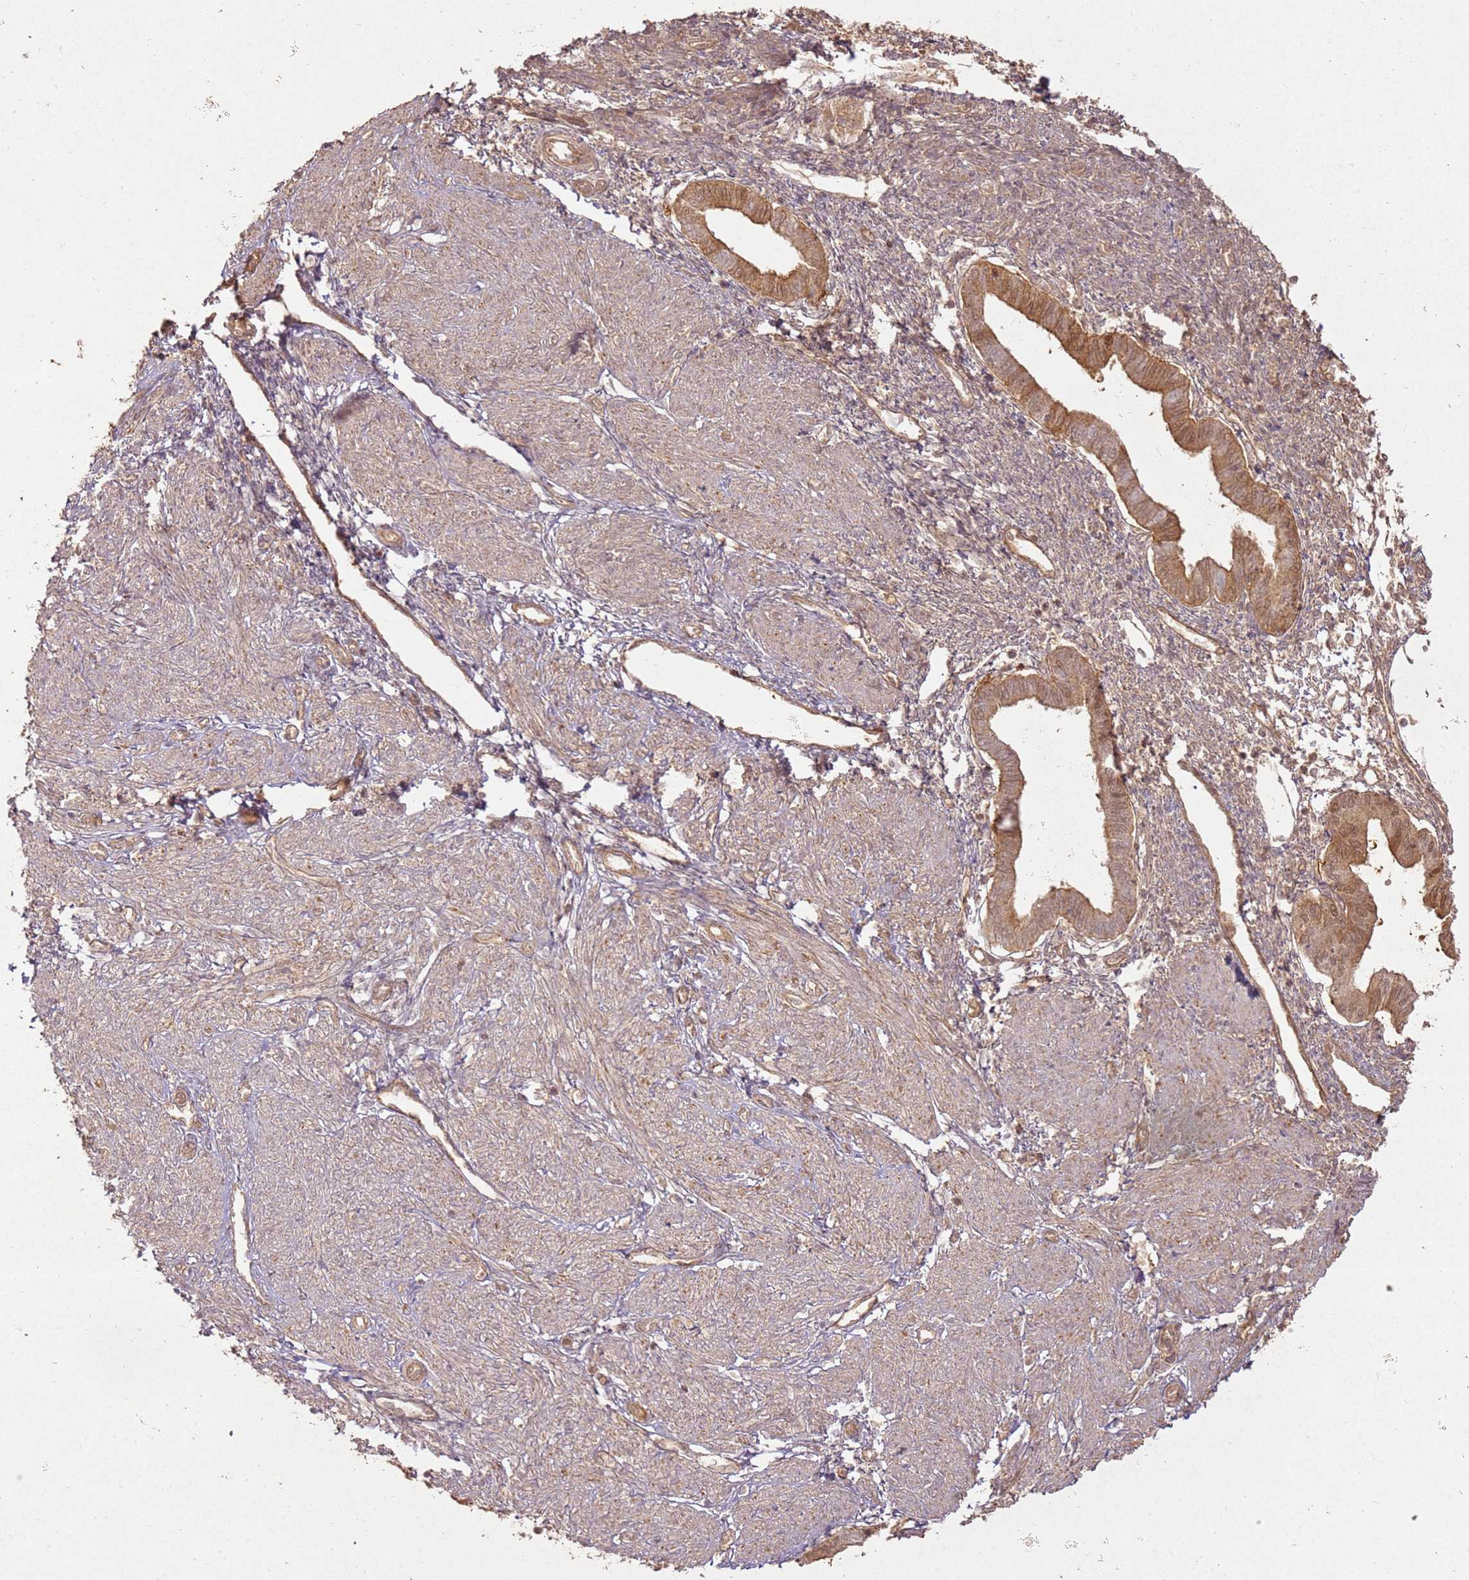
{"staining": {"intensity": "weak", "quantity": "25%-75%", "location": "cytoplasmic/membranous"}, "tissue": "endometrium", "cell_type": "Cells in endometrial stroma", "image_type": "normal", "snomed": [{"axis": "morphology", "description": "Normal tissue, NOS"}, {"axis": "topography", "description": "Endometrium"}], "caption": "The histopathology image shows immunohistochemical staining of normal endometrium. There is weak cytoplasmic/membranous positivity is present in approximately 25%-75% of cells in endometrial stroma. The staining is performed using DAB (3,3'-diaminobenzidine) brown chromogen to label protein expression. The nuclei are counter-stained blue using hematoxylin.", "gene": "ZNF776", "patient": {"sex": "female", "age": 53}}